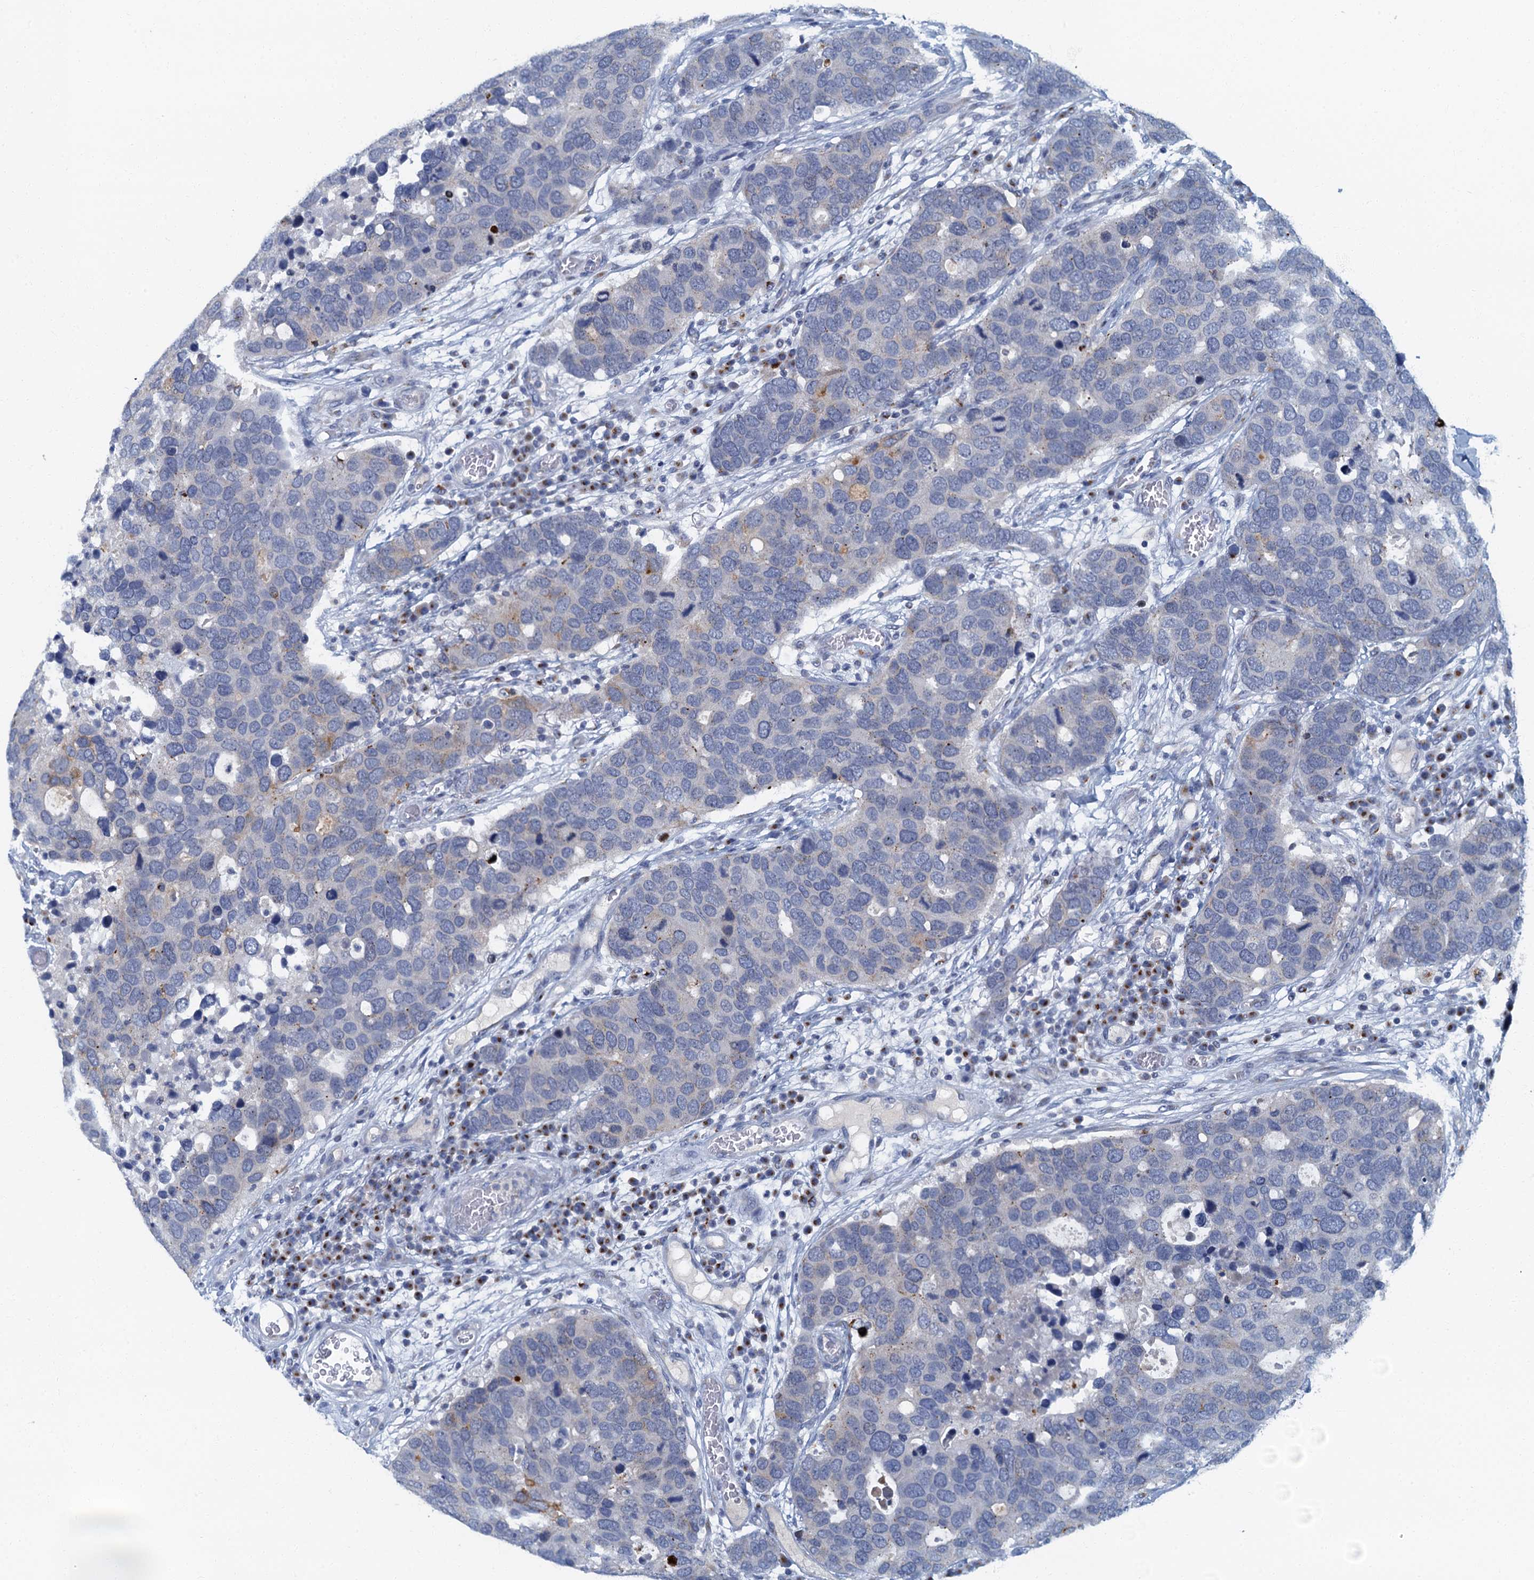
{"staining": {"intensity": "negative", "quantity": "none", "location": "none"}, "tissue": "breast cancer", "cell_type": "Tumor cells", "image_type": "cancer", "snomed": [{"axis": "morphology", "description": "Duct carcinoma"}, {"axis": "topography", "description": "Breast"}], "caption": "Immunohistochemistry (IHC) micrograph of human breast cancer (infiltrating ductal carcinoma) stained for a protein (brown), which displays no expression in tumor cells.", "gene": "LYPD3", "patient": {"sex": "female", "age": 83}}